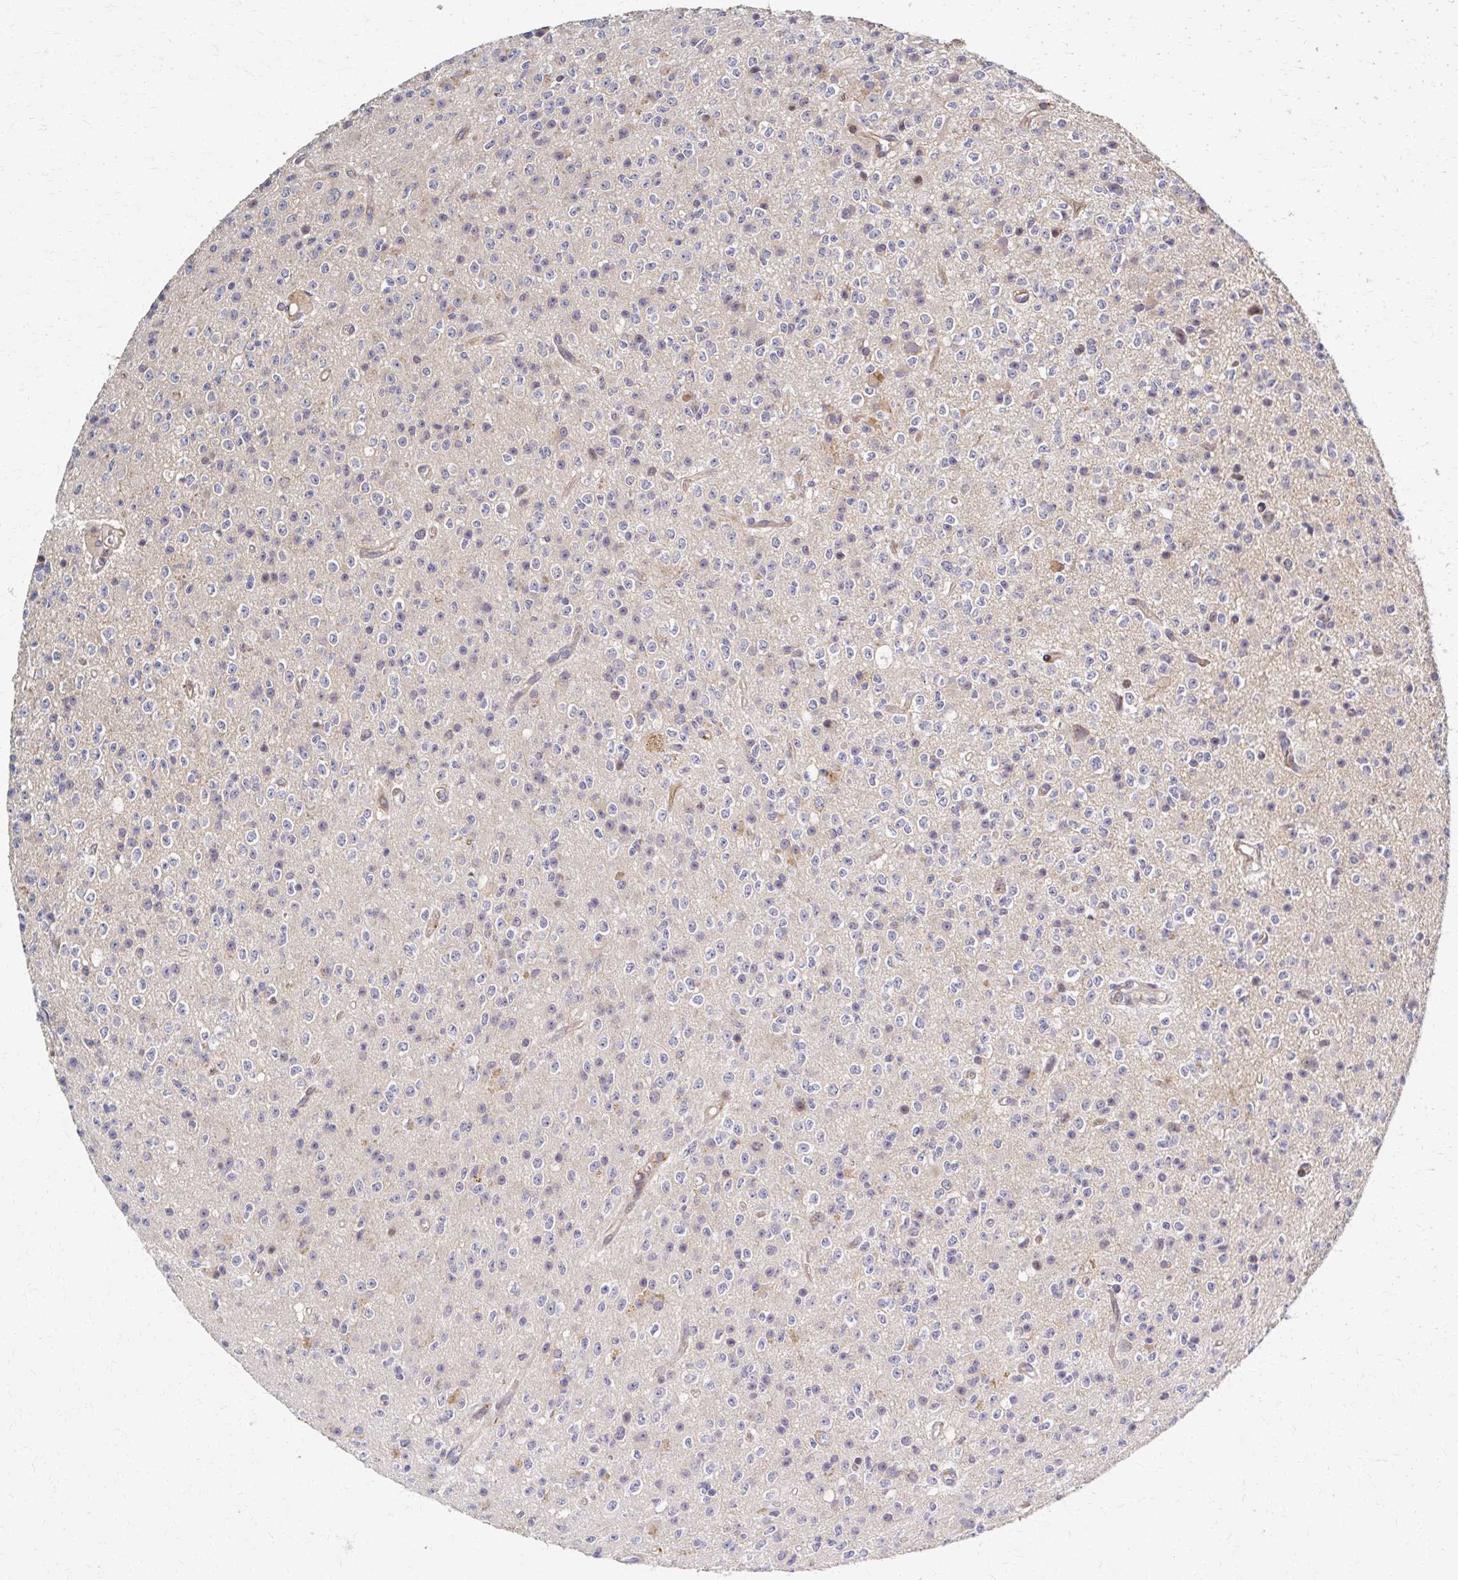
{"staining": {"intensity": "negative", "quantity": "none", "location": "none"}, "tissue": "glioma", "cell_type": "Tumor cells", "image_type": "cancer", "snomed": [{"axis": "morphology", "description": "Glioma, malignant, High grade"}, {"axis": "topography", "description": "Brain"}], "caption": "An image of human glioma is negative for staining in tumor cells. The staining was performed using DAB (3,3'-diaminobenzidine) to visualize the protein expression in brown, while the nuclei were stained in blue with hematoxylin (Magnification: 20x).", "gene": "SKA2", "patient": {"sex": "male", "age": 36}}